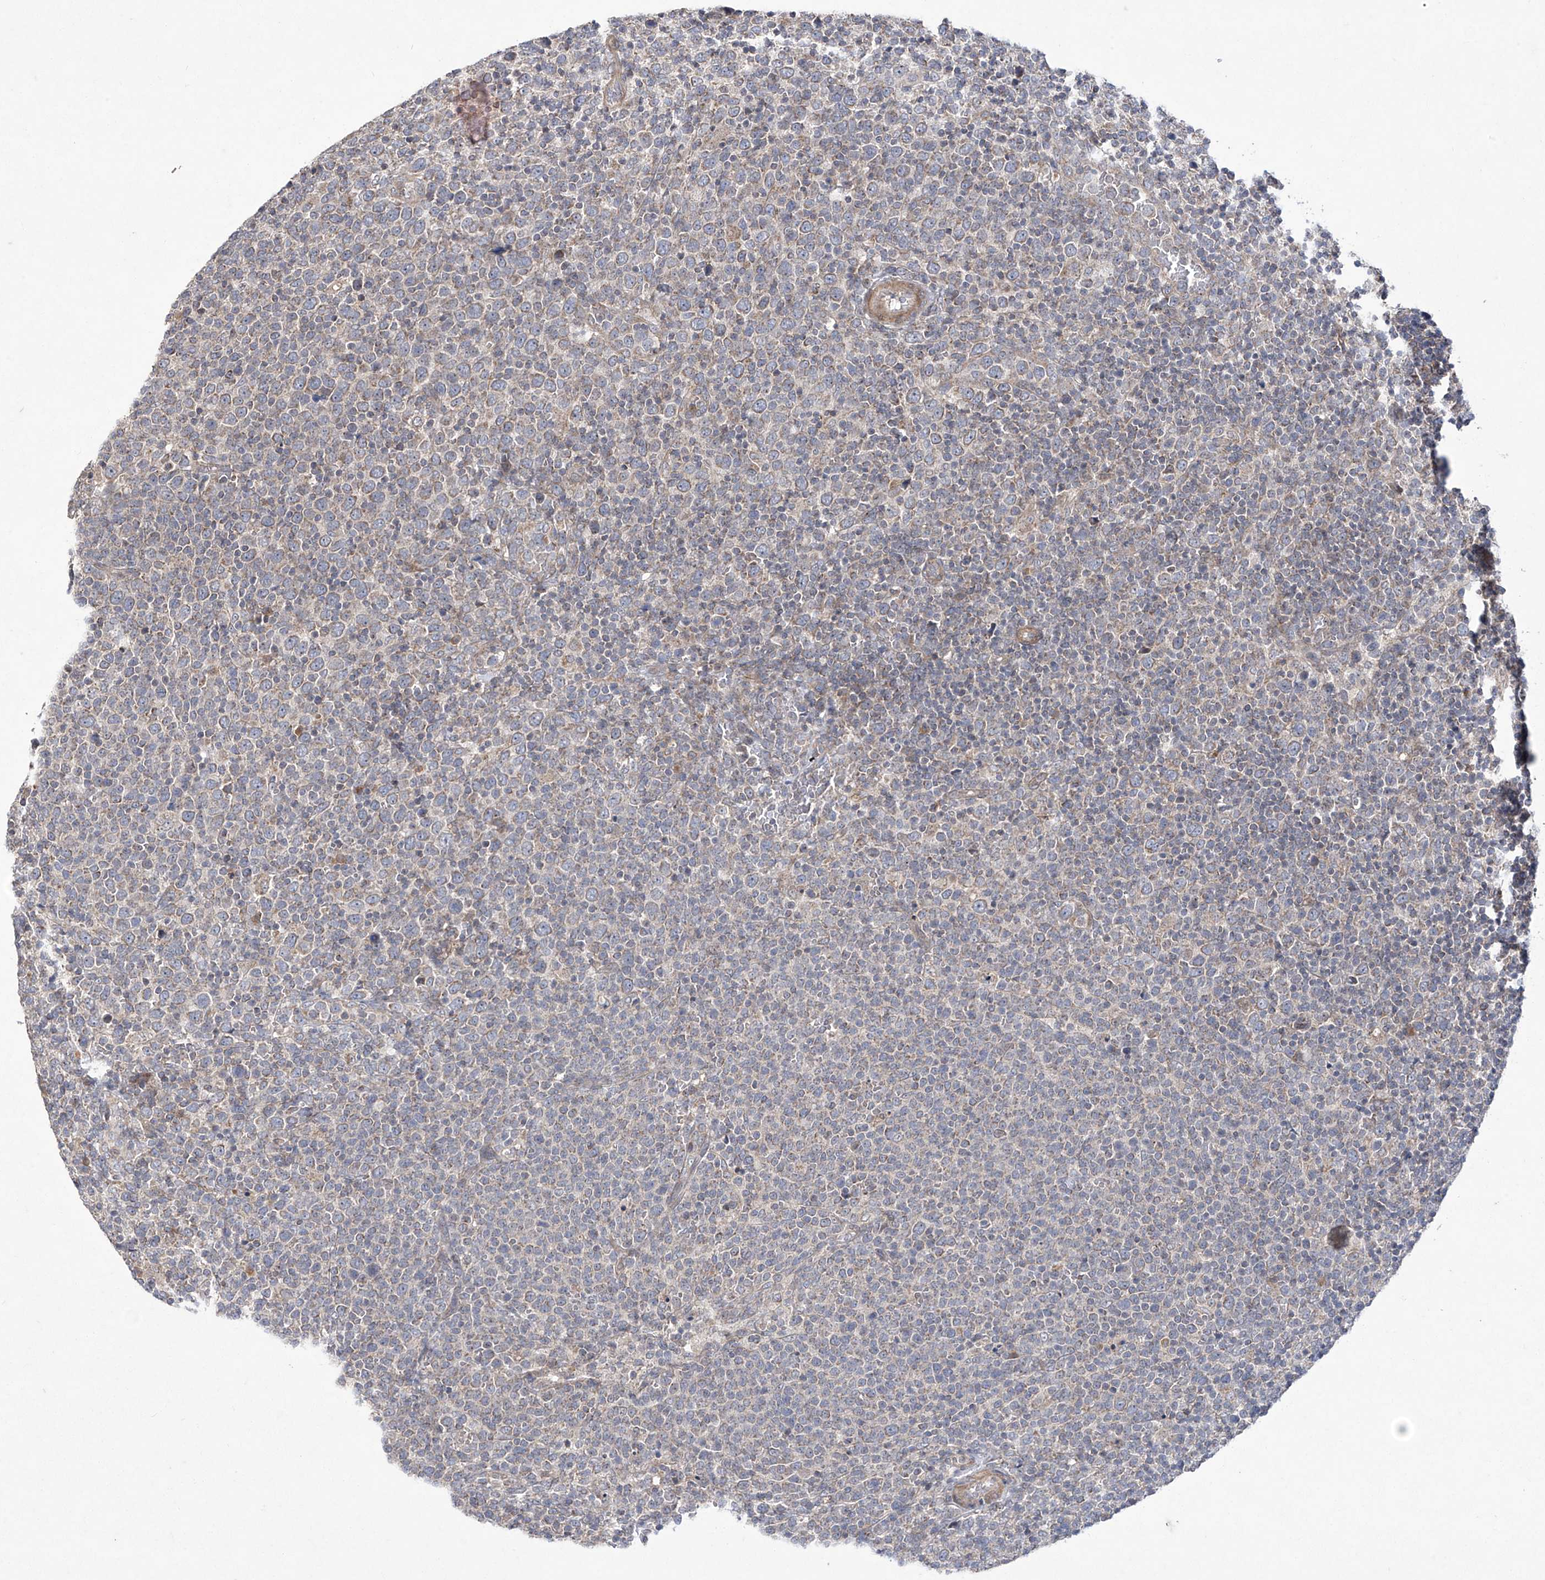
{"staining": {"intensity": "weak", "quantity": "<25%", "location": "cytoplasmic/membranous"}, "tissue": "lymphoma", "cell_type": "Tumor cells", "image_type": "cancer", "snomed": [{"axis": "morphology", "description": "Malignant lymphoma, non-Hodgkin's type, High grade"}, {"axis": "topography", "description": "Lymph node"}], "caption": "Lymphoma was stained to show a protein in brown. There is no significant positivity in tumor cells.", "gene": "TRIM60", "patient": {"sex": "male", "age": 61}}